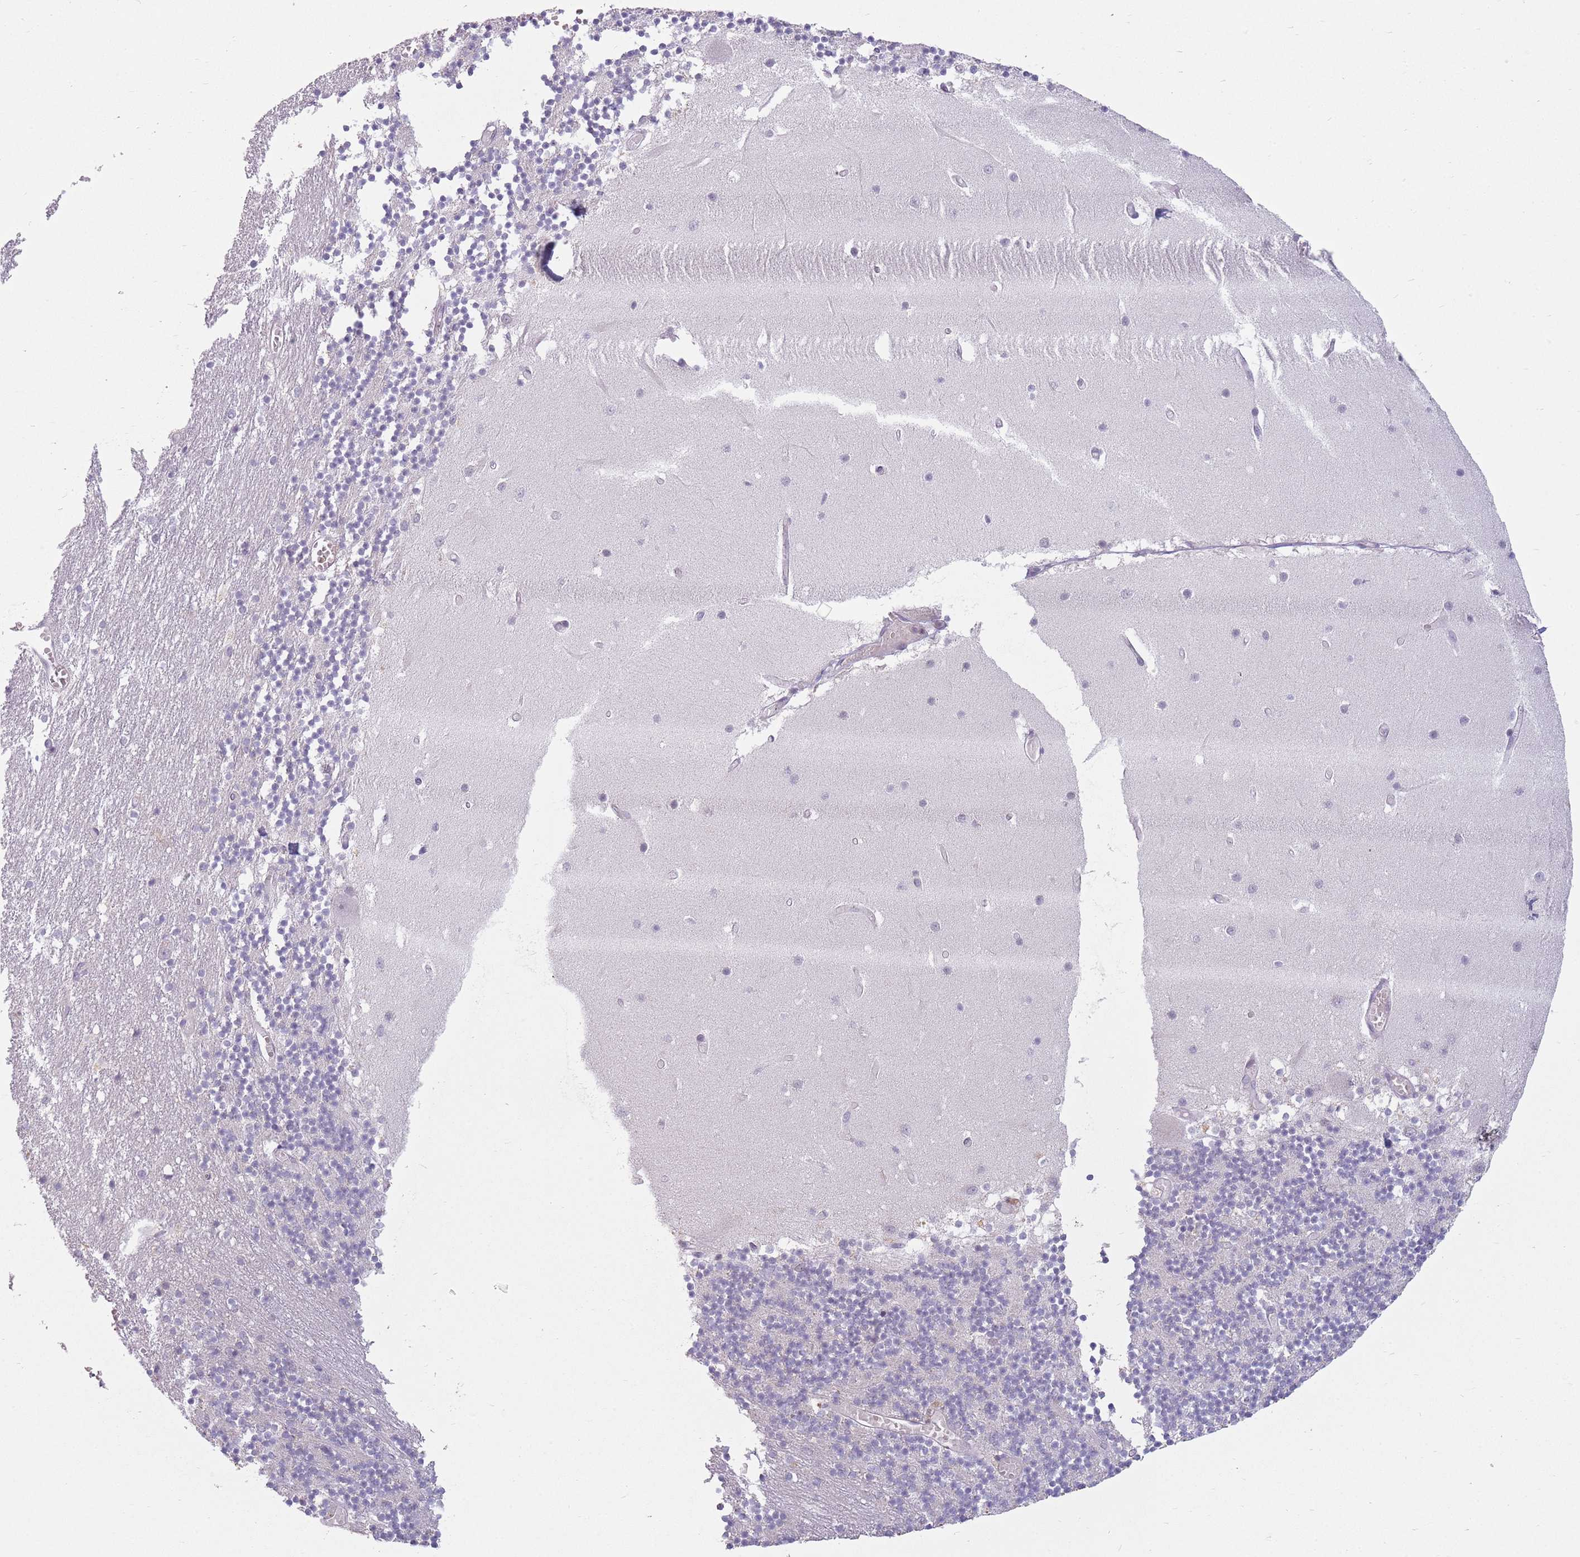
{"staining": {"intensity": "moderate", "quantity": "25%-75%", "location": "nuclear"}, "tissue": "cerebellum", "cell_type": "Cells in granular layer", "image_type": "normal", "snomed": [{"axis": "morphology", "description": "Normal tissue, NOS"}, {"axis": "topography", "description": "Cerebellum"}], "caption": "The immunohistochemical stain highlights moderate nuclear positivity in cells in granular layer of unremarkable cerebellum. (DAB = brown stain, brightfield microscopy at high magnification).", "gene": "ZNF574", "patient": {"sex": "female", "age": 28}}